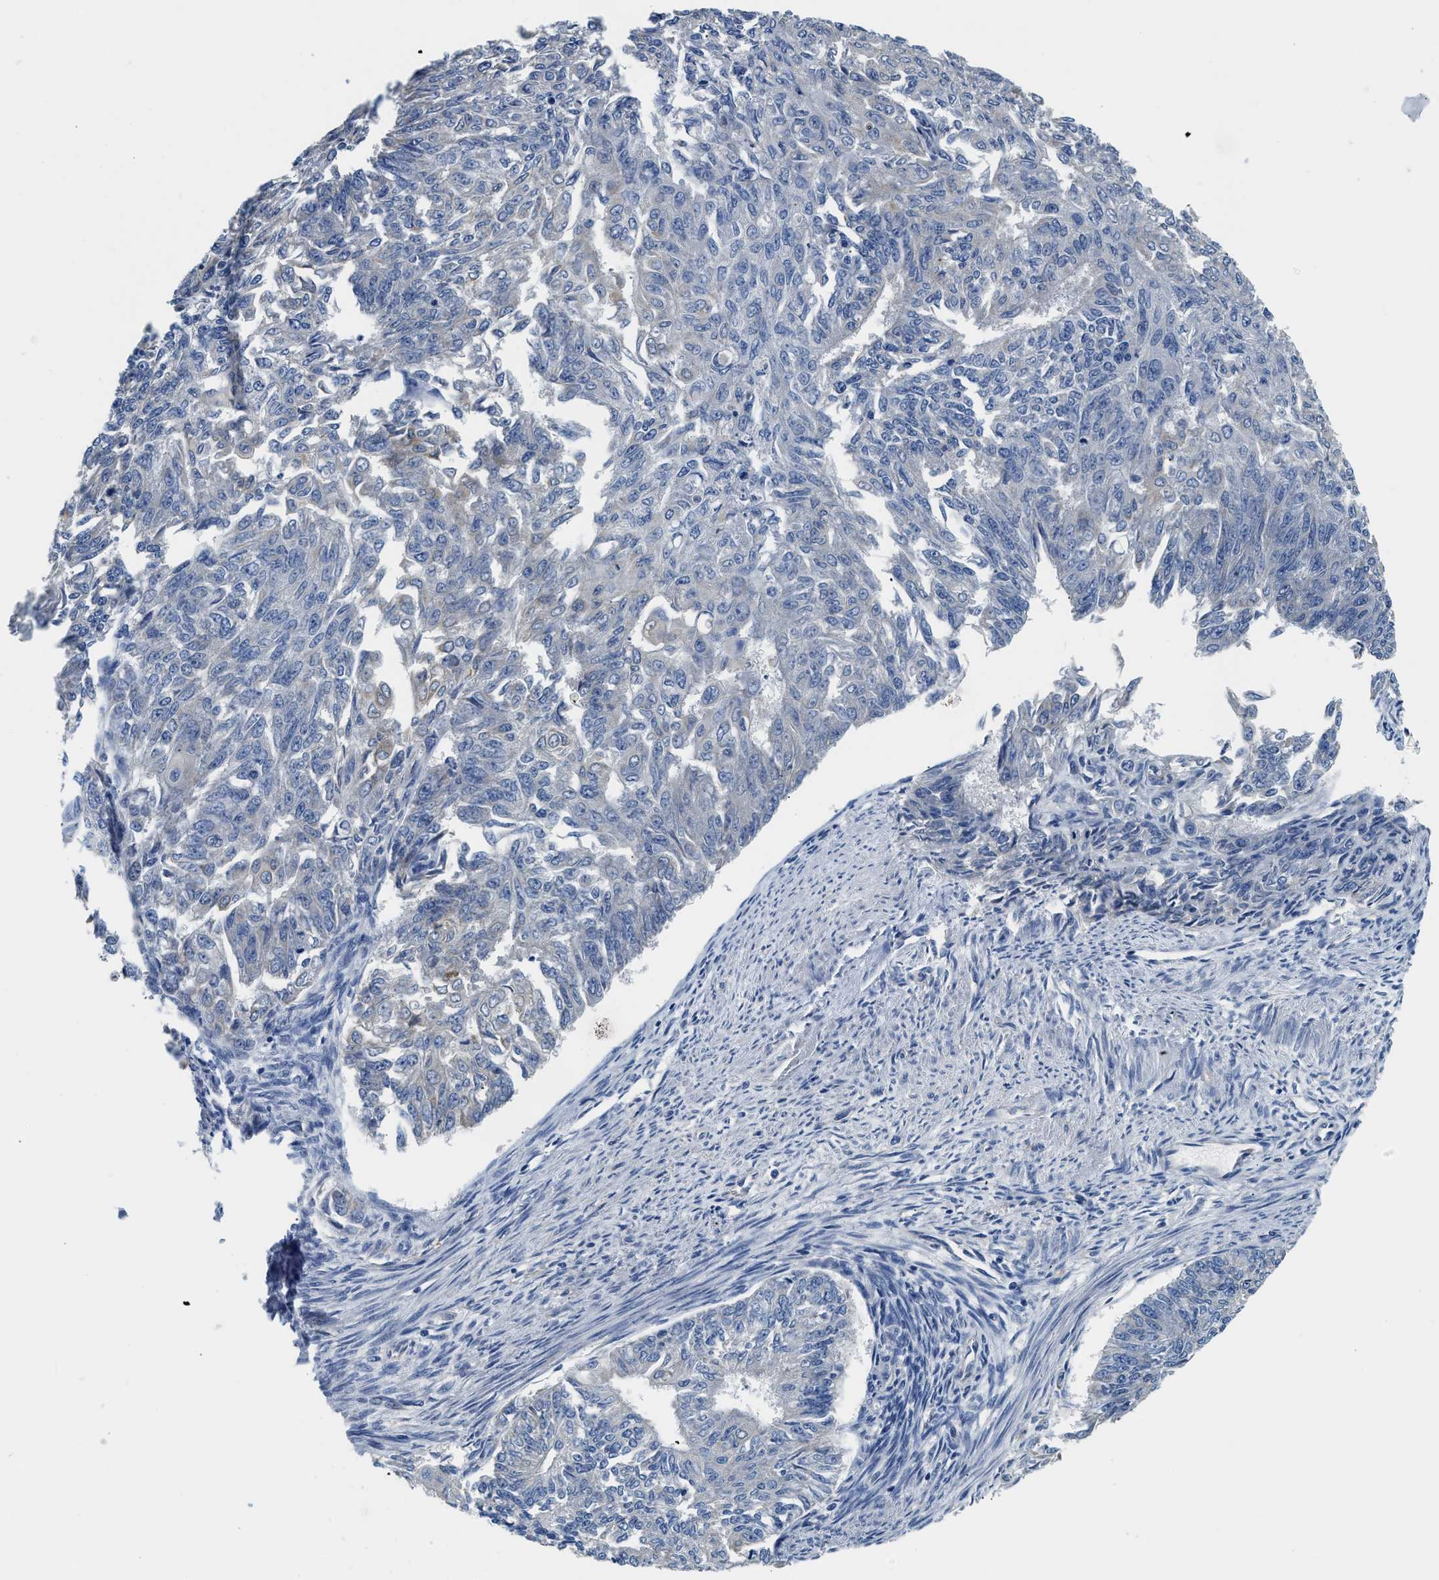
{"staining": {"intensity": "negative", "quantity": "none", "location": "none"}, "tissue": "endometrial cancer", "cell_type": "Tumor cells", "image_type": "cancer", "snomed": [{"axis": "morphology", "description": "Adenocarcinoma, NOS"}, {"axis": "topography", "description": "Endometrium"}], "caption": "A histopathology image of human adenocarcinoma (endometrial) is negative for staining in tumor cells. (Immunohistochemistry (ihc), brightfield microscopy, high magnification).", "gene": "CSDE1", "patient": {"sex": "female", "age": 32}}